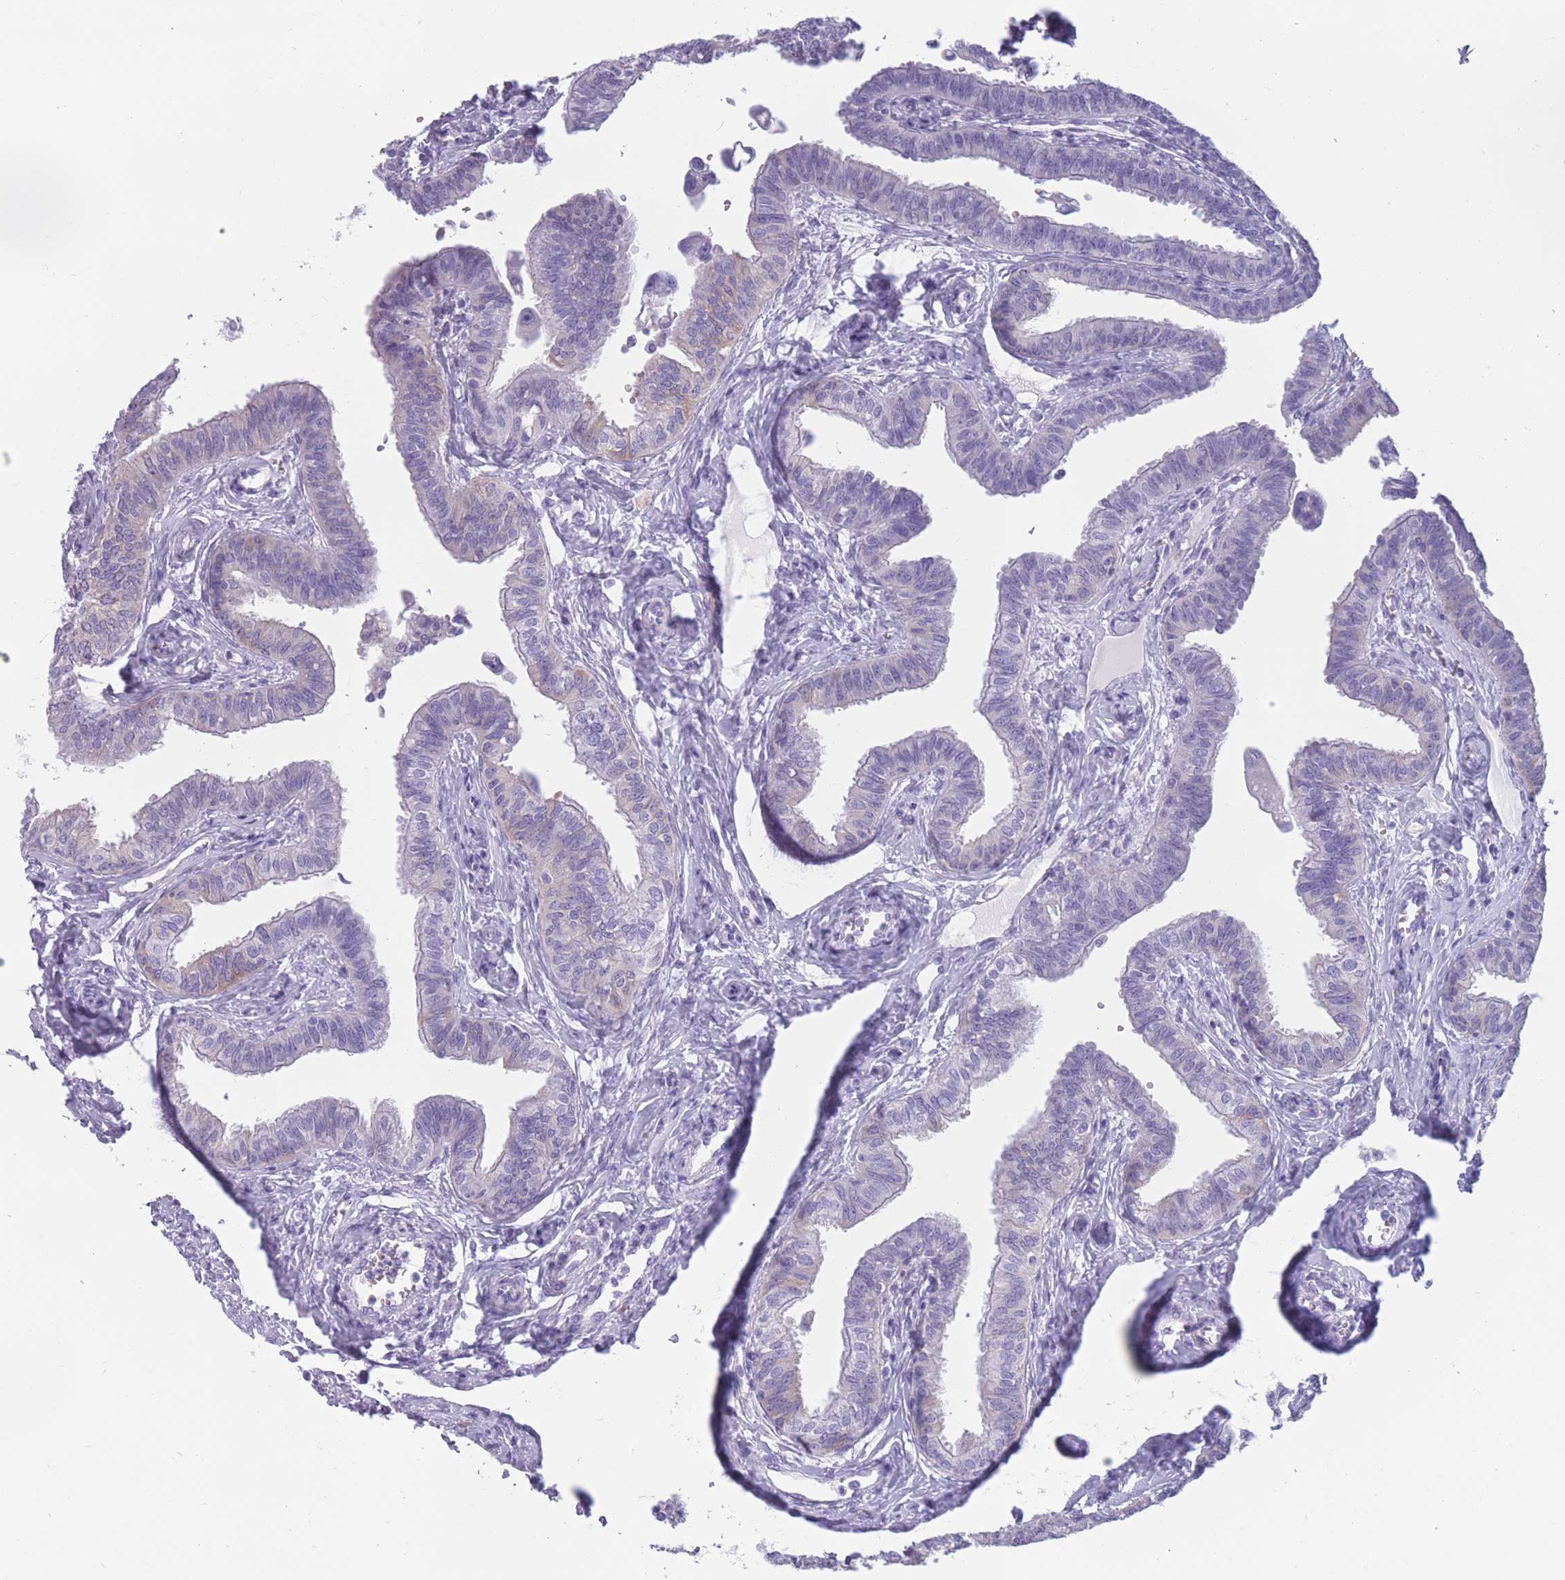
{"staining": {"intensity": "negative", "quantity": "none", "location": "none"}, "tissue": "fallopian tube", "cell_type": "Glandular cells", "image_type": "normal", "snomed": [{"axis": "morphology", "description": "Normal tissue, NOS"}, {"axis": "morphology", "description": "Carcinoma, NOS"}, {"axis": "topography", "description": "Fallopian tube"}, {"axis": "topography", "description": "Ovary"}], "caption": "A high-resolution photomicrograph shows immunohistochemistry staining of normal fallopian tube, which demonstrates no significant positivity in glandular cells.", "gene": "COL27A1", "patient": {"sex": "female", "age": 59}}